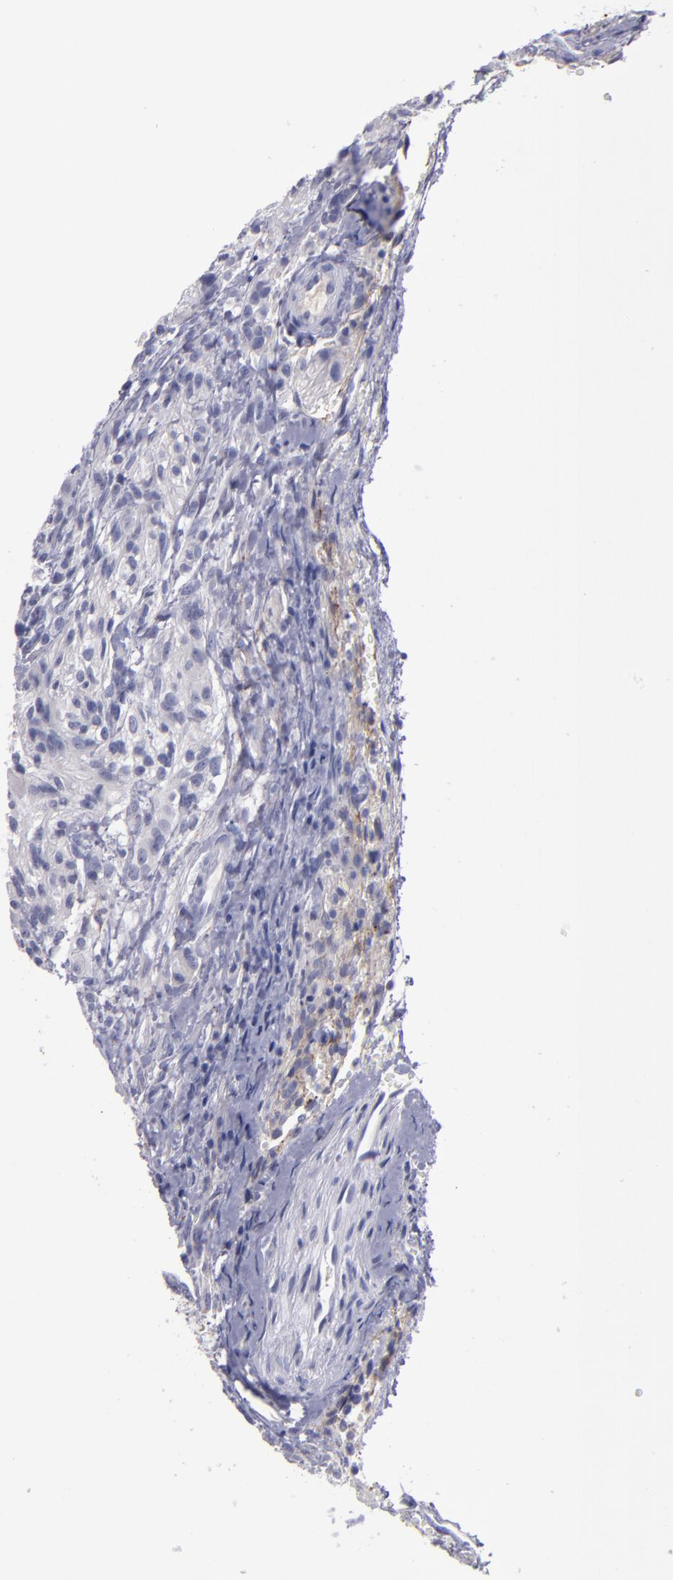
{"staining": {"intensity": "negative", "quantity": "none", "location": "none"}, "tissue": "glioma", "cell_type": "Tumor cells", "image_type": "cancer", "snomed": [{"axis": "morphology", "description": "Normal tissue, NOS"}, {"axis": "morphology", "description": "Glioma, malignant, High grade"}, {"axis": "topography", "description": "Cerebral cortex"}], "caption": "Immunohistochemistry photomicrograph of glioma stained for a protein (brown), which demonstrates no expression in tumor cells.", "gene": "CDH3", "patient": {"sex": "male", "age": 56}}